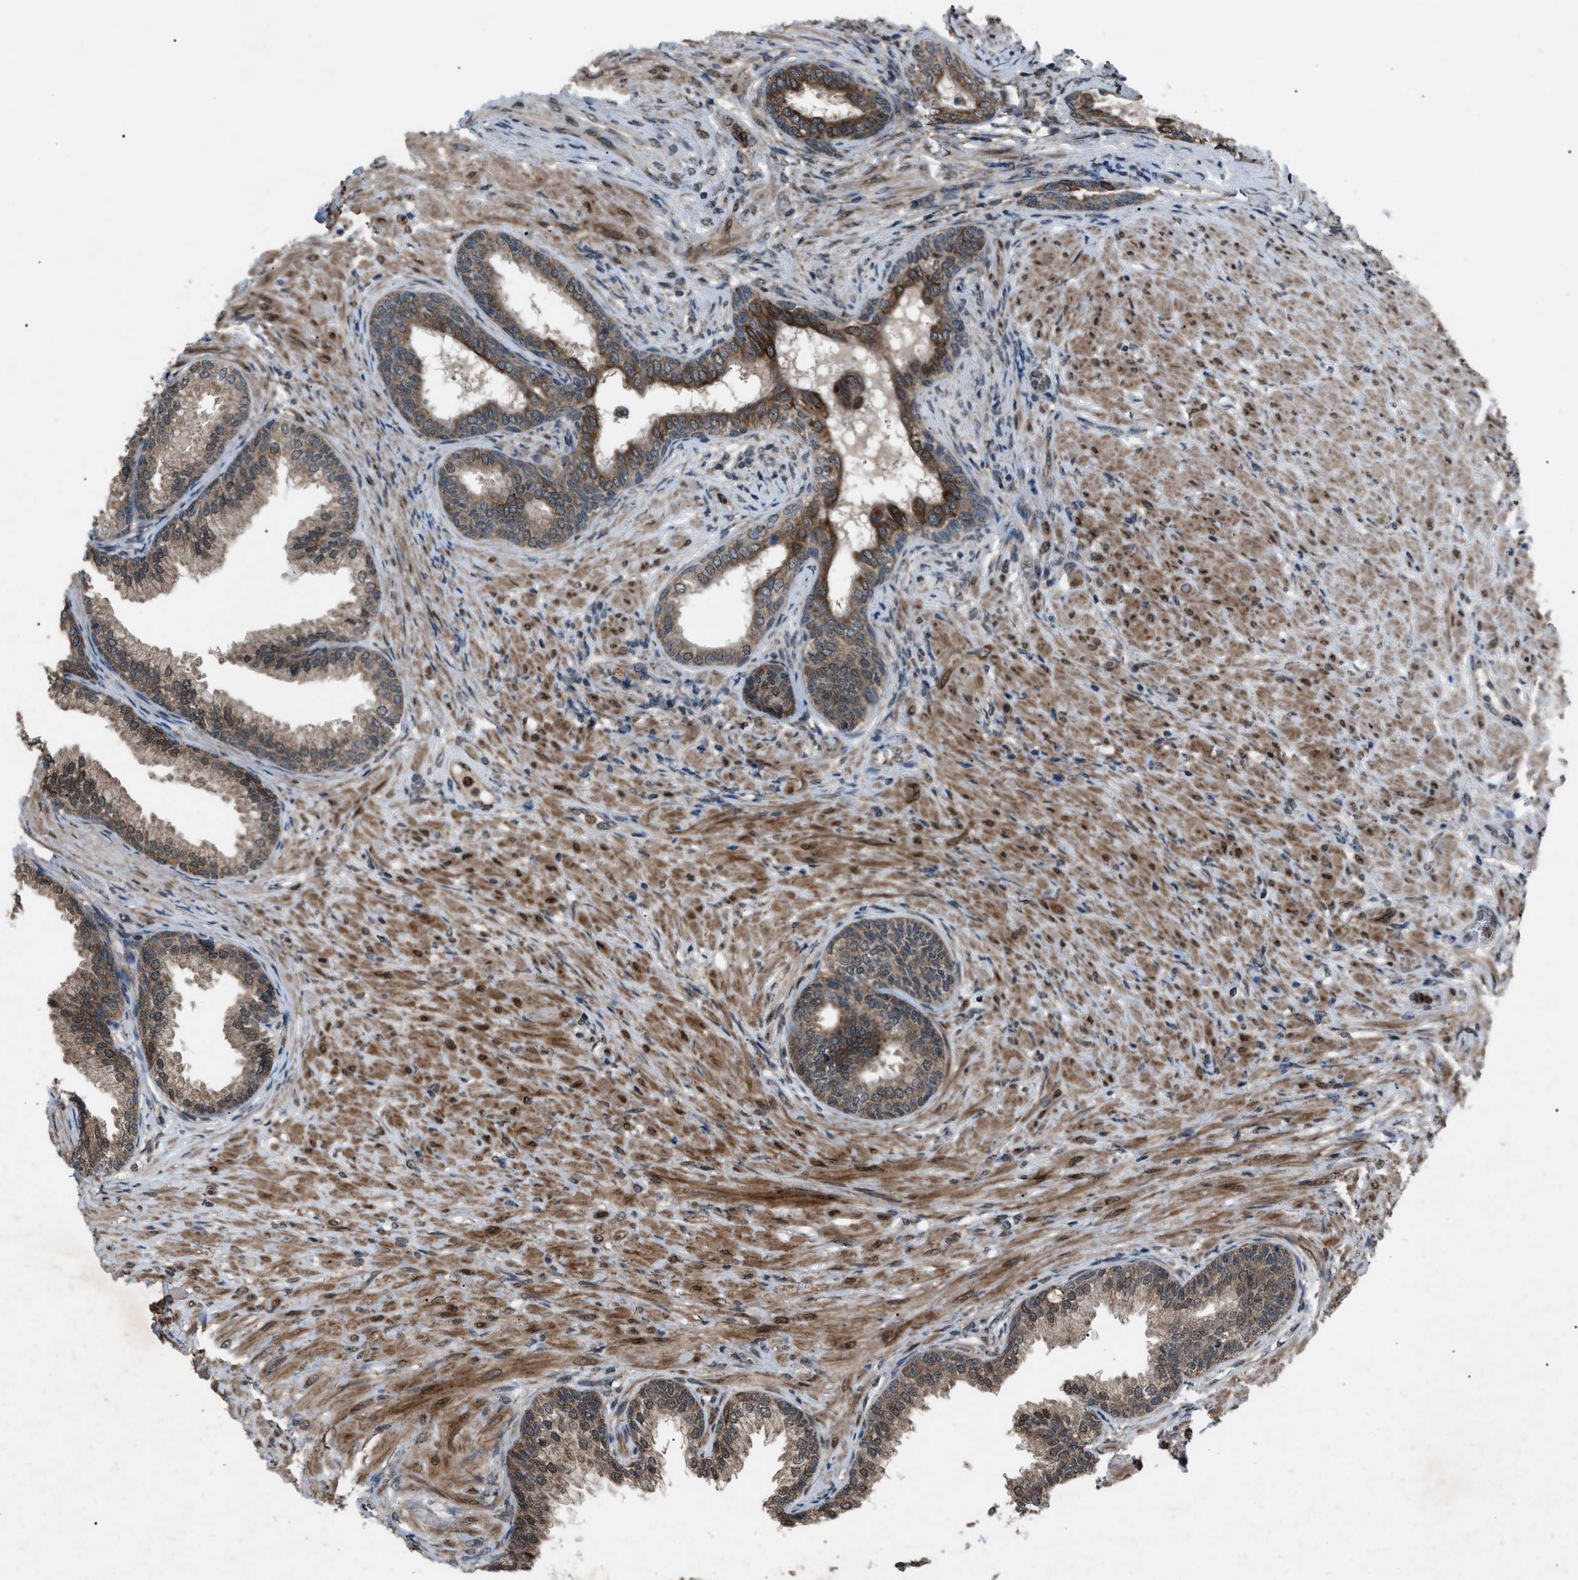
{"staining": {"intensity": "moderate", "quantity": ">75%", "location": "cytoplasmic/membranous"}, "tissue": "prostate", "cell_type": "Glandular cells", "image_type": "normal", "snomed": [{"axis": "morphology", "description": "Normal tissue, NOS"}, {"axis": "topography", "description": "Prostate"}], "caption": "Protein expression analysis of unremarkable prostate exhibits moderate cytoplasmic/membranous positivity in approximately >75% of glandular cells.", "gene": "ZFAND2A", "patient": {"sex": "male", "age": 76}}